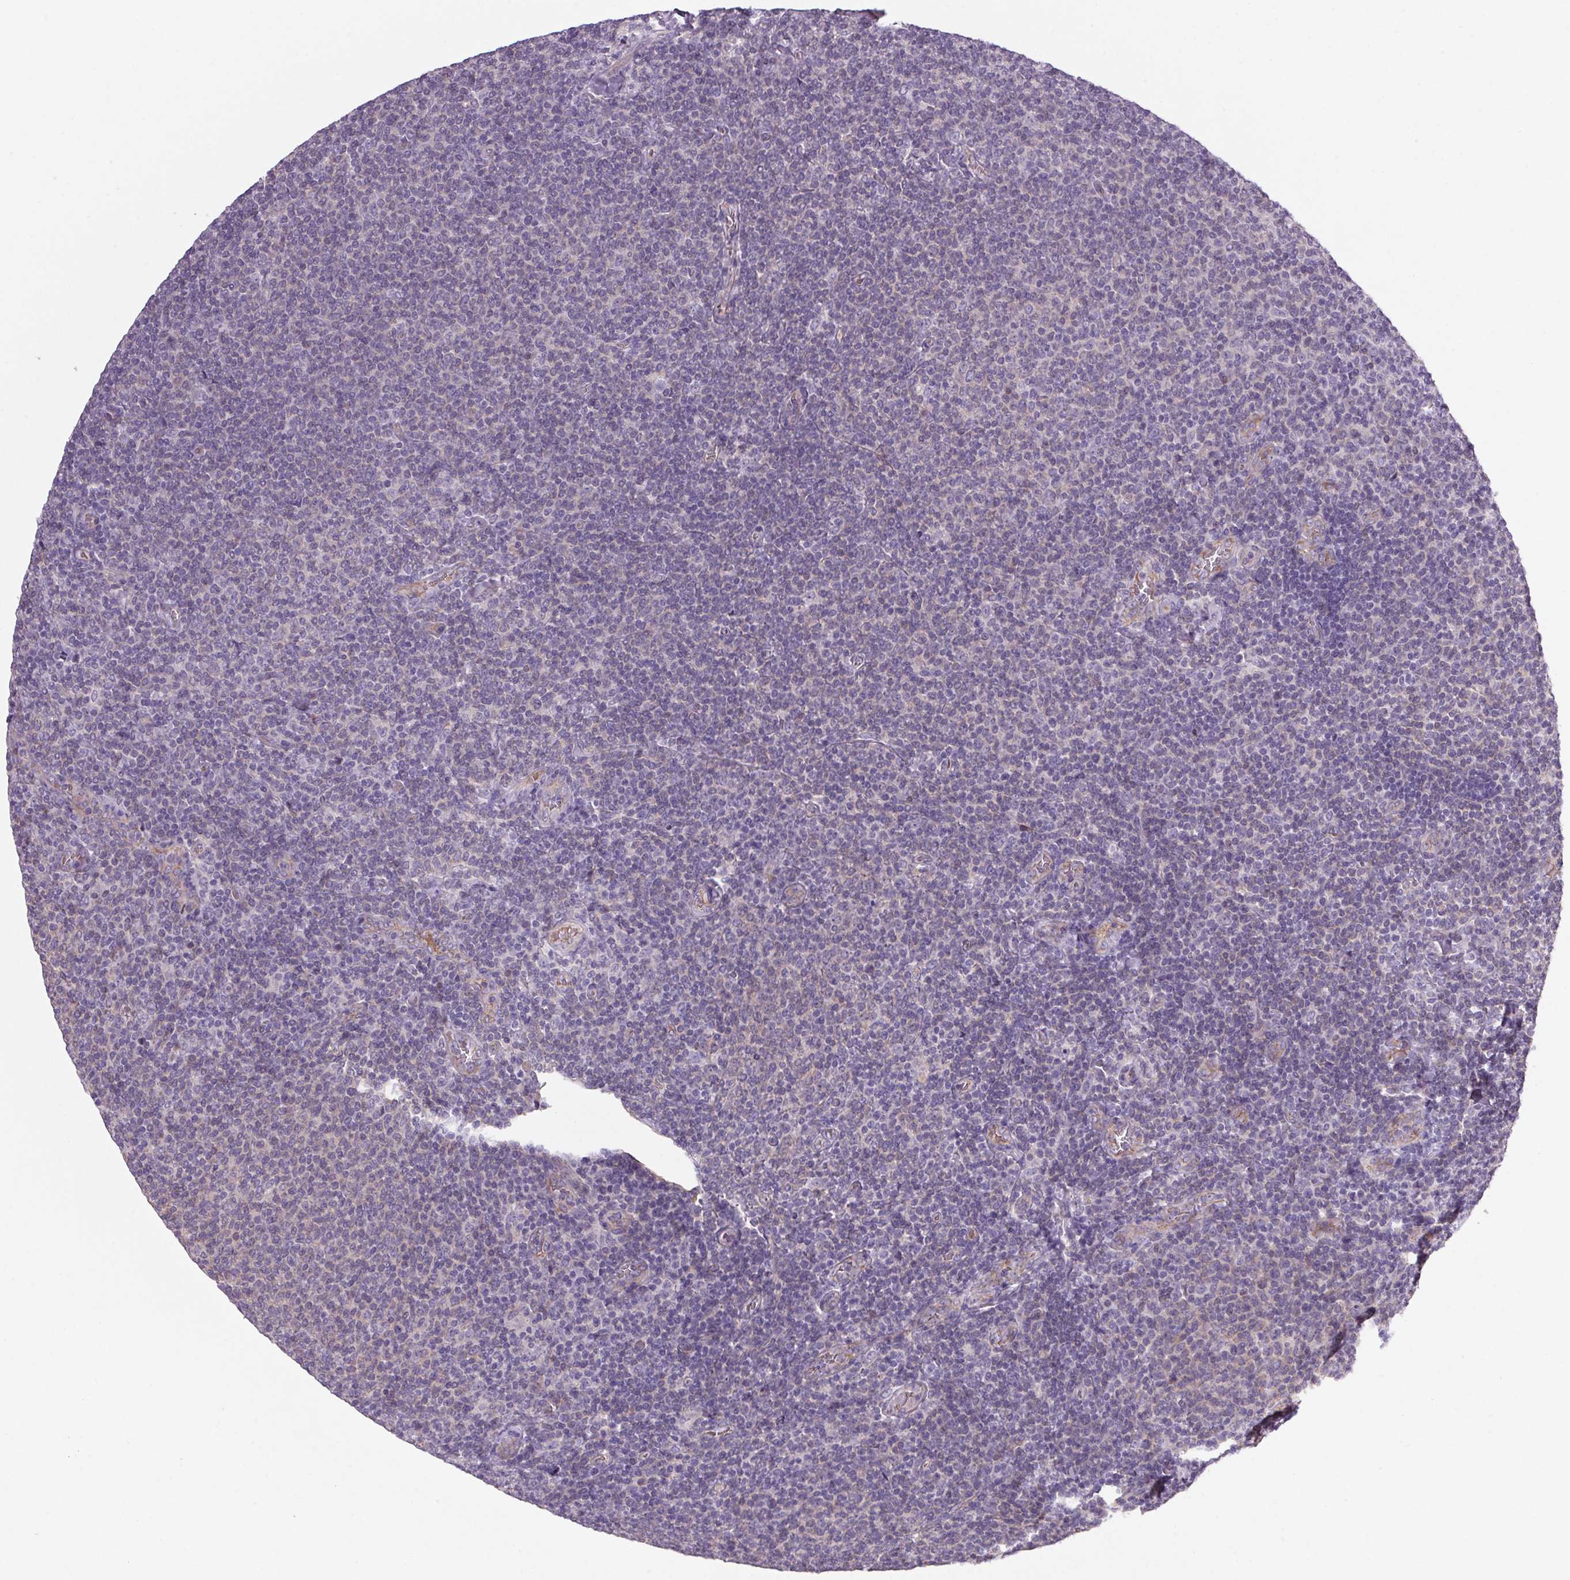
{"staining": {"intensity": "negative", "quantity": "none", "location": "none"}, "tissue": "lymphoma", "cell_type": "Tumor cells", "image_type": "cancer", "snomed": [{"axis": "morphology", "description": "Malignant lymphoma, non-Hodgkin's type, Low grade"}, {"axis": "topography", "description": "Lymph node"}], "caption": "DAB (3,3'-diaminobenzidine) immunohistochemical staining of lymphoma reveals no significant expression in tumor cells.", "gene": "APOC4", "patient": {"sex": "male", "age": 52}}